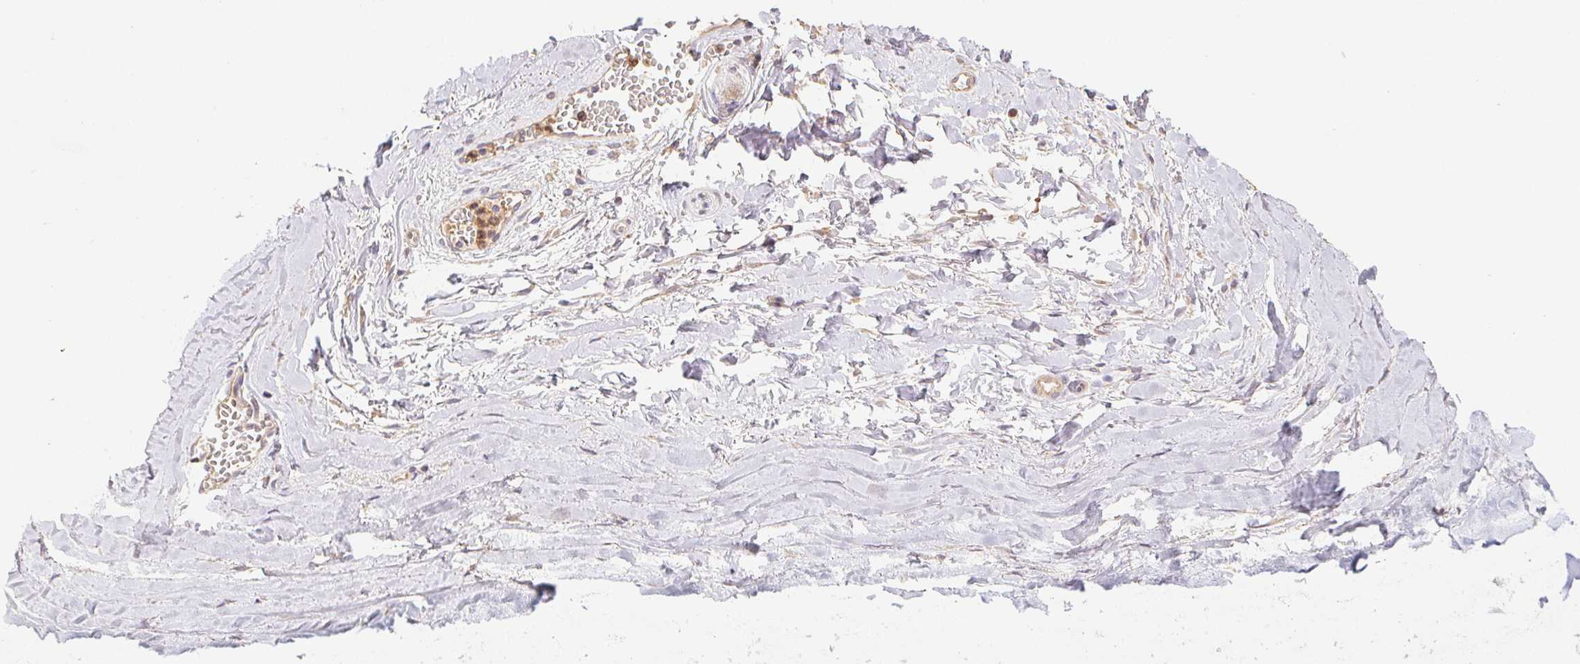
{"staining": {"intensity": "weak", "quantity": "25%-75%", "location": "cytoplasmic/membranous"}, "tissue": "soft tissue", "cell_type": "Chondrocytes", "image_type": "normal", "snomed": [{"axis": "morphology", "description": "Normal tissue, NOS"}, {"axis": "topography", "description": "Cartilage tissue"}, {"axis": "topography", "description": "Nasopharynx"}, {"axis": "topography", "description": "Thyroid gland"}], "caption": "An immunohistochemistry image of unremarkable tissue is shown. Protein staining in brown labels weak cytoplasmic/membranous positivity in soft tissue within chondrocytes.", "gene": "RAB11A", "patient": {"sex": "male", "age": 63}}